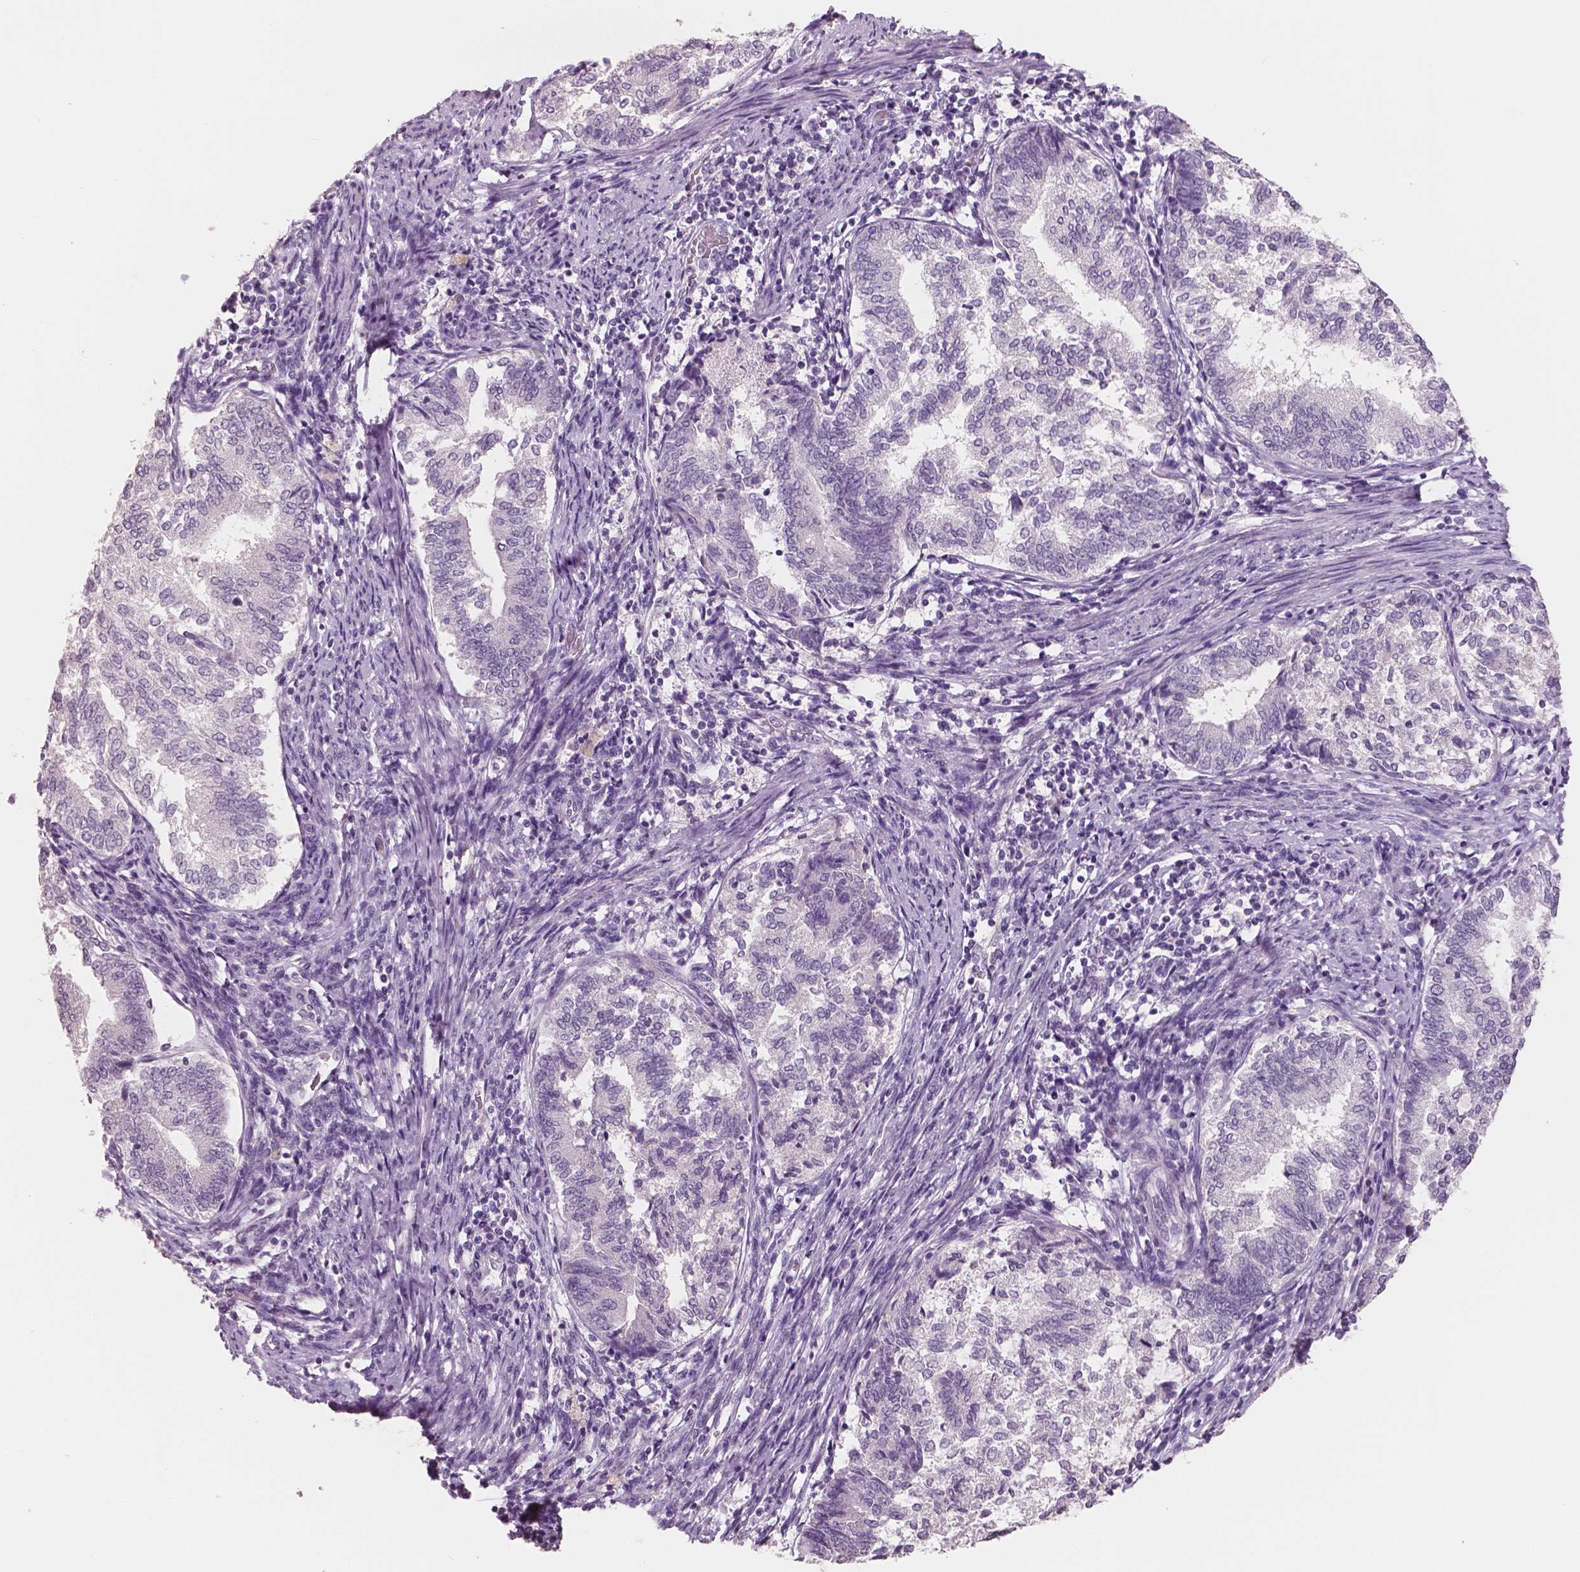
{"staining": {"intensity": "negative", "quantity": "none", "location": "none"}, "tissue": "endometrial cancer", "cell_type": "Tumor cells", "image_type": "cancer", "snomed": [{"axis": "morphology", "description": "Adenocarcinoma, NOS"}, {"axis": "topography", "description": "Endometrium"}], "caption": "Protein analysis of endometrial cancer exhibits no significant staining in tumor cells.", "gene": "NECAB1", "patient": {"sex": "female", "age": 65}}